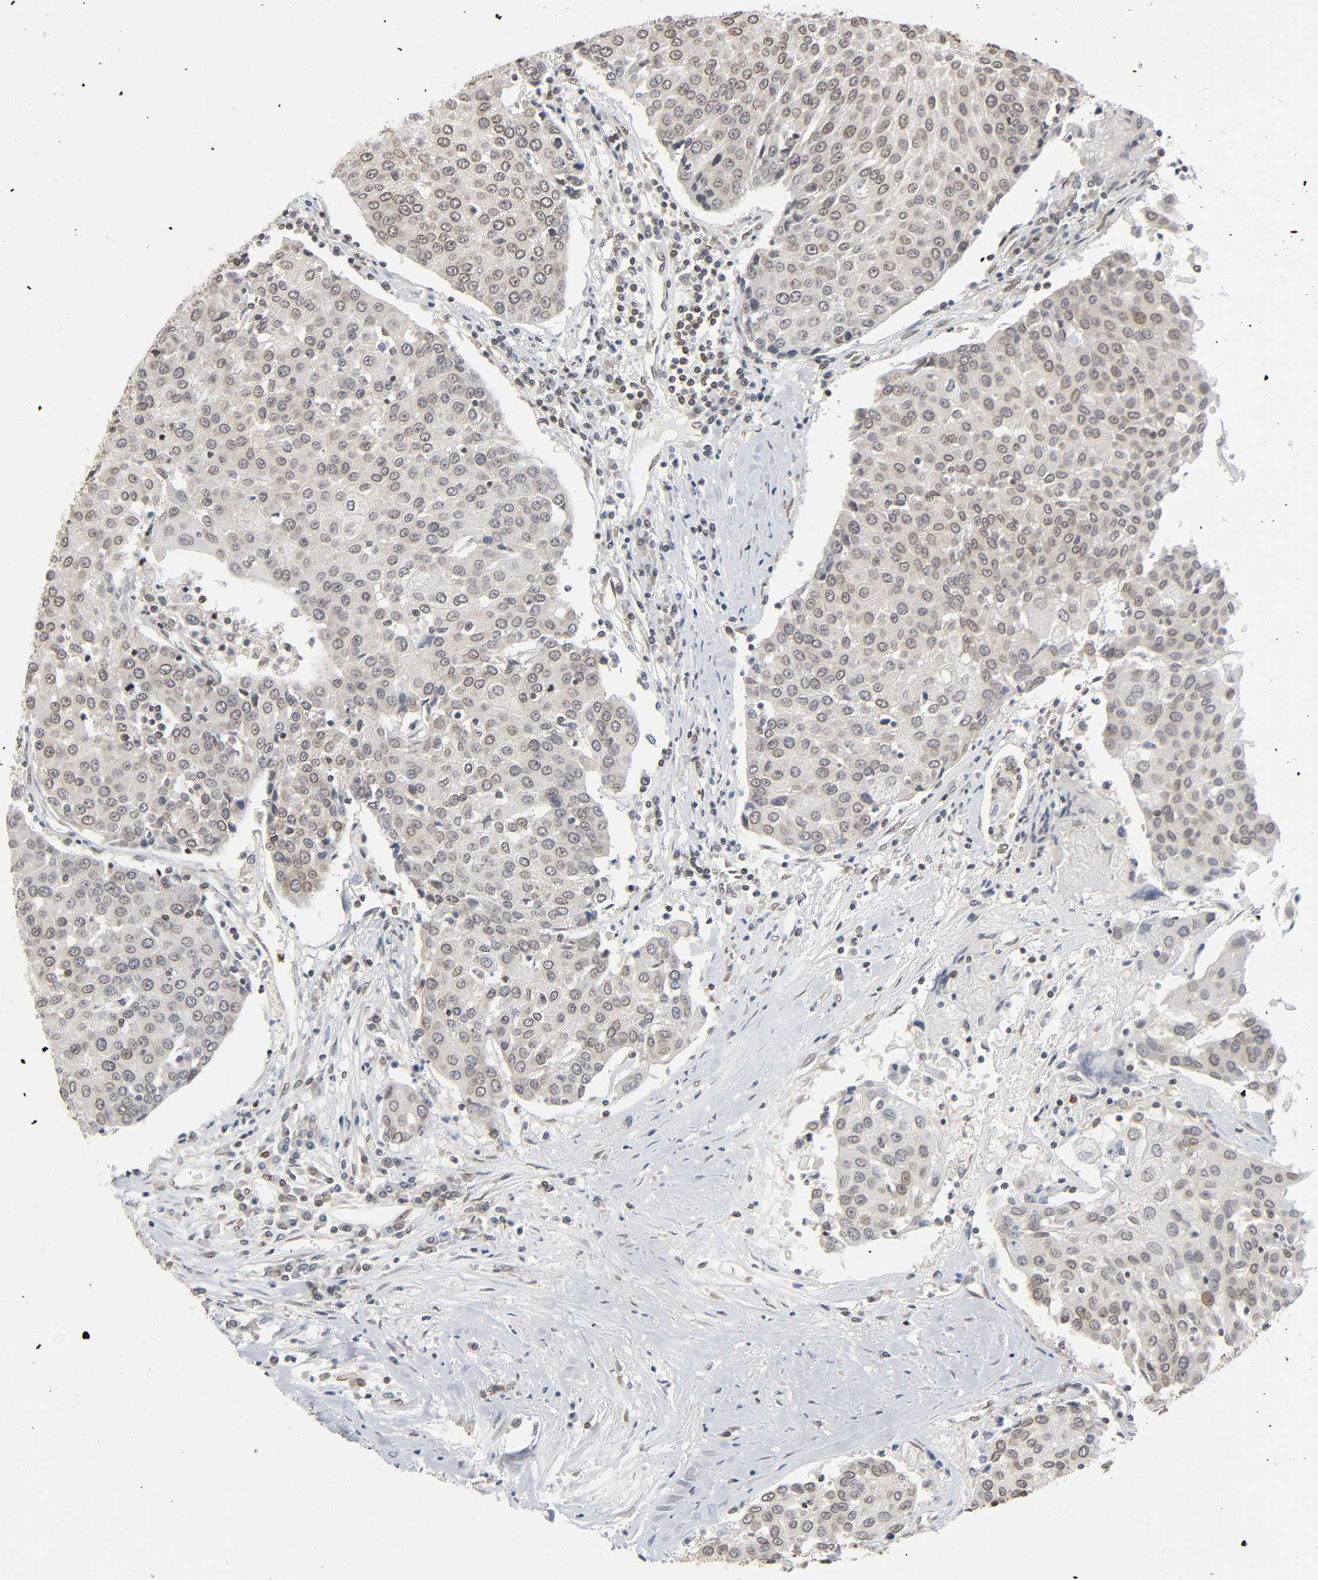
{"staining": {"intensity": "negative", "quantity": "none", "location": "none"}, "tissue": "urothelial cancer", "cell_type": "Tumor cells", "image_type": "cancer", "snomed": [{"axis": "morphology", "description": "Urothelial carcinoma, High grade"}, {"axis": "topography", "description": "Urinary bladder"}], "caption": "This is an immunohistochemistry (IHC) image of human high-grade urothelial carcinoma. There is no positivity in tumor cells.", "gene": "SUMO1", "patient": {"sex": "female", "age": 85}}